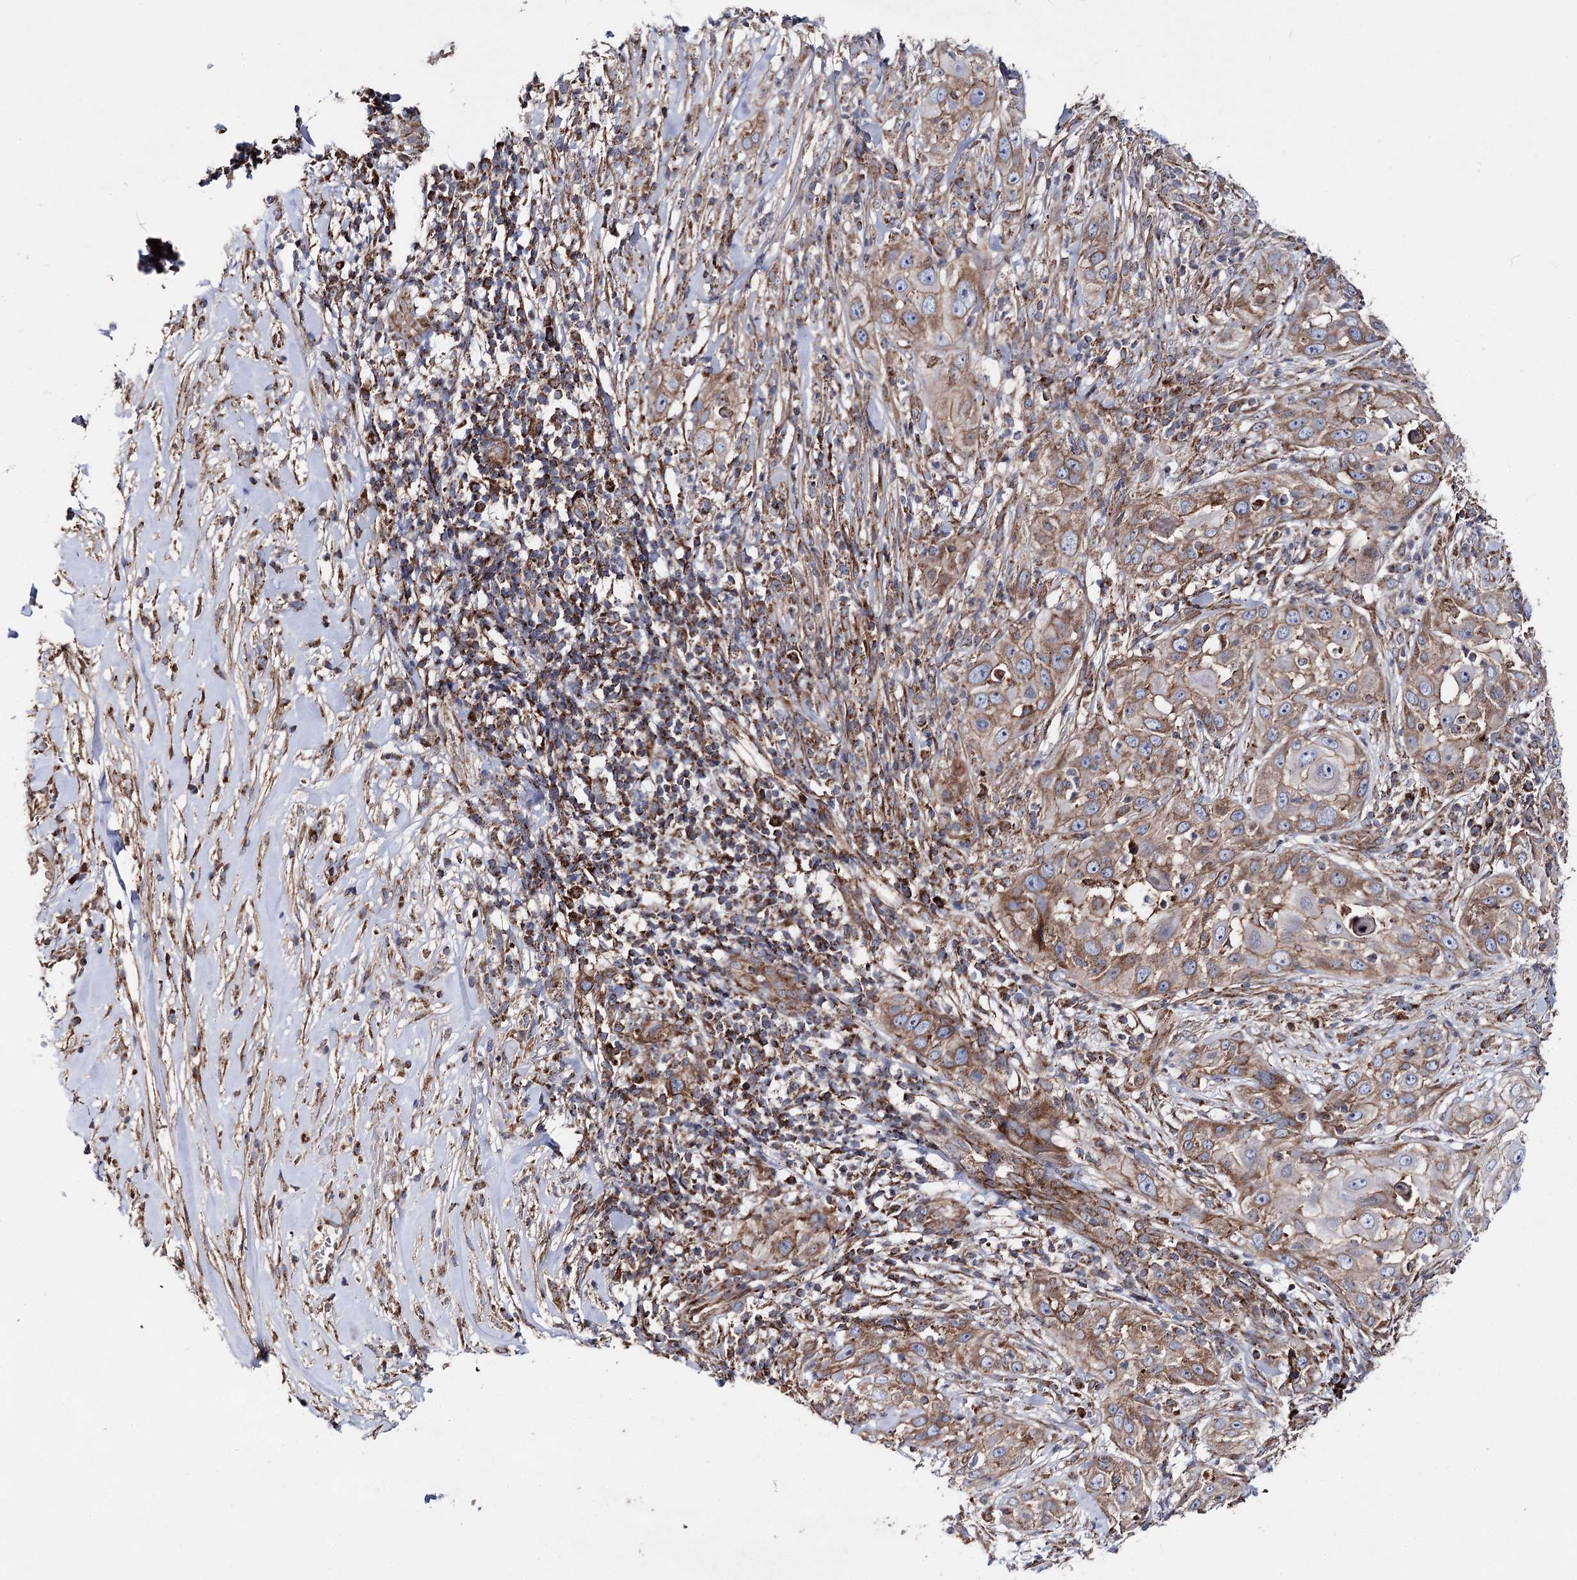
{"staining": {"intensity": "moderate", "quantity": ">75%", "location": "cytoplasmic/membranous"}, "tissue": "skin cancer", "cell_type": "Tumor cells", "image_type": "cancer", "snomed": [{"axis": "morphology", "description": "Squamous cell carcinoma, NOS"}, {"axis": "topography", "description": "Skin"}], "caption": "A brown stain labels moderate cytoplasmic/membranous staining of a protein in human skin squamous cell carcinoma tumor cells.", "gene": "MSANTD2", "patient": {"sex": "female", "age": 44}}